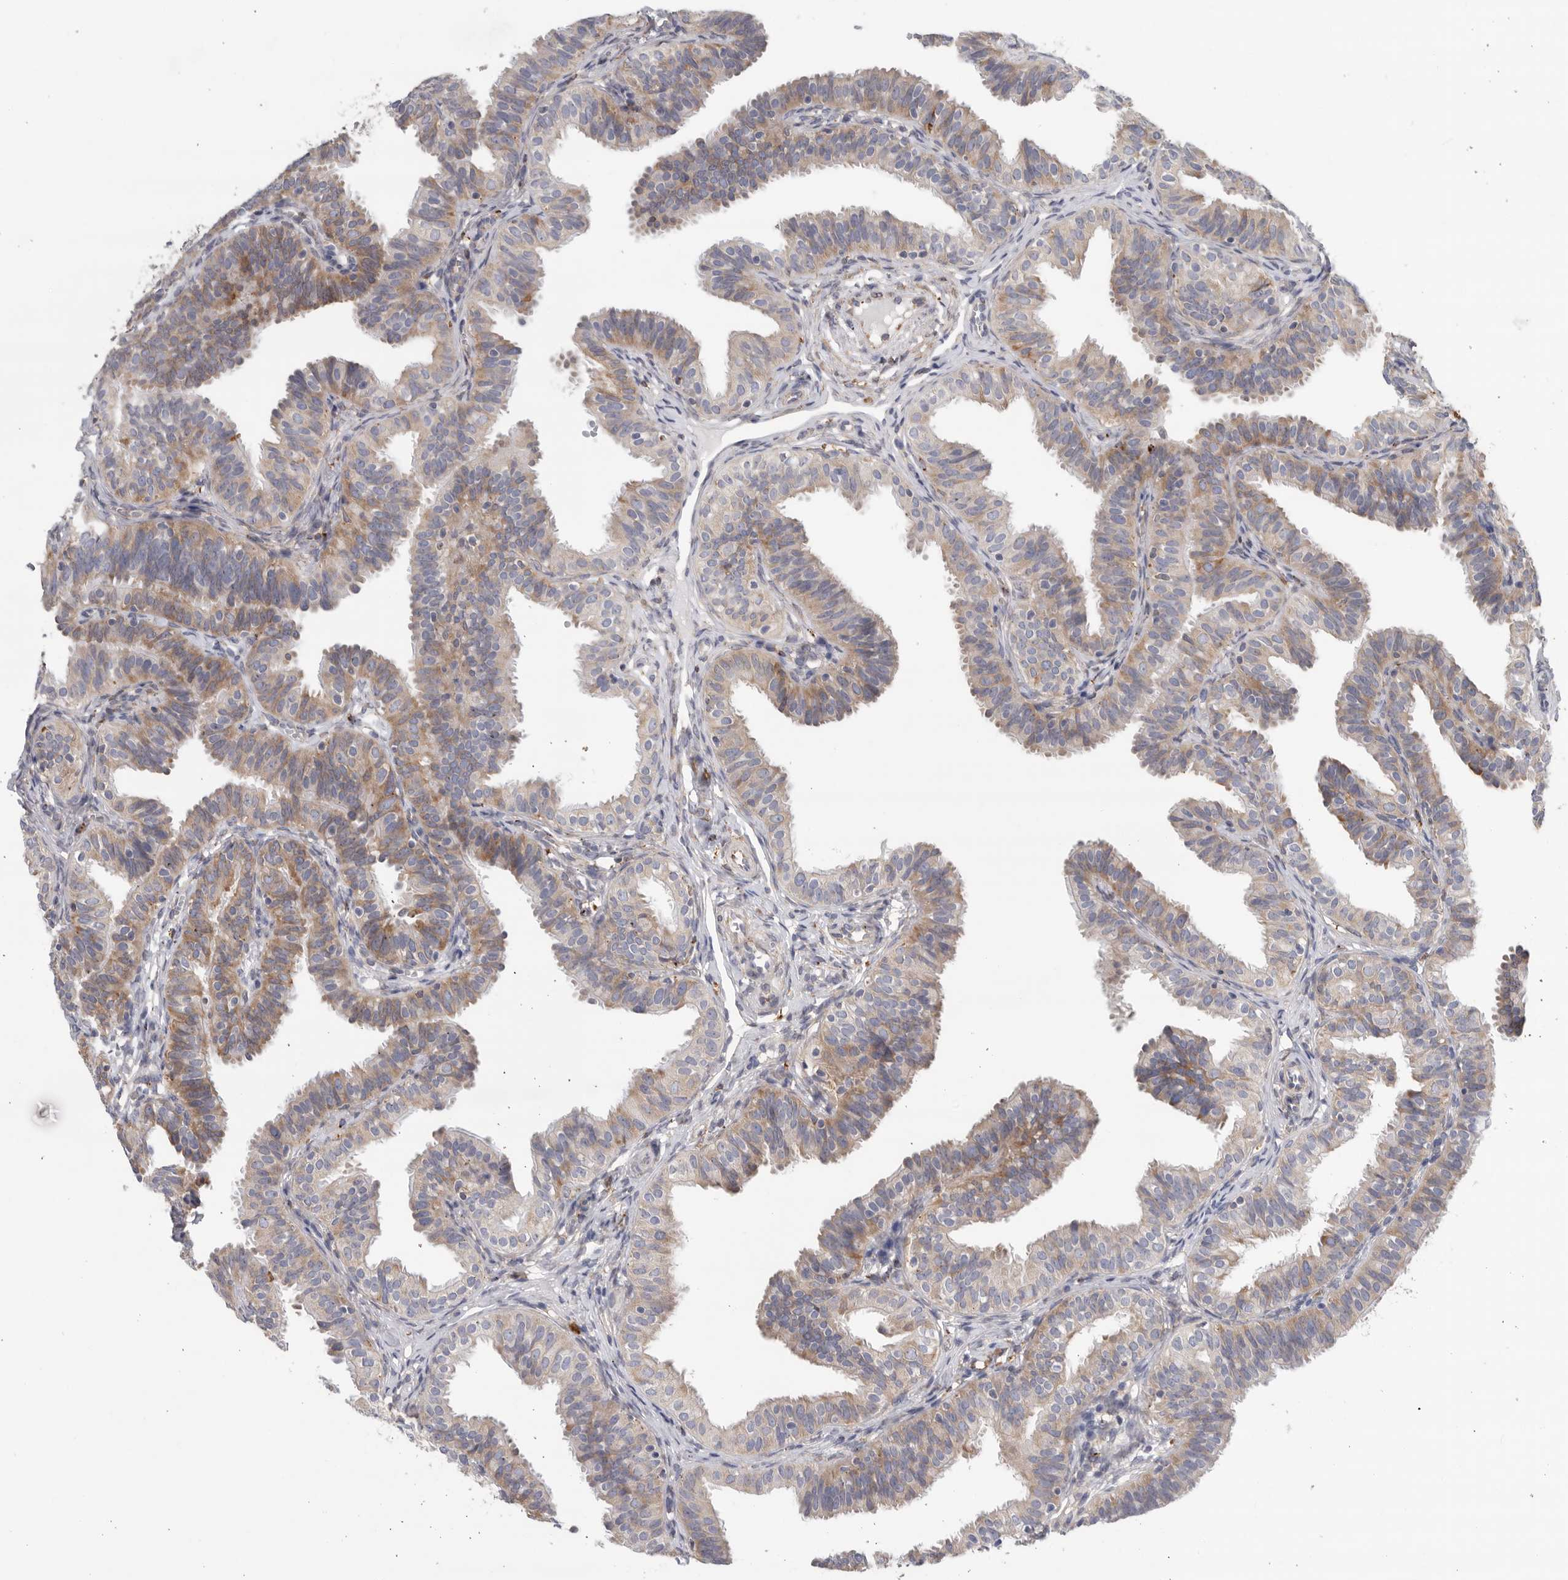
{"staining": {"intensity": "weak", "quantity": "25%-75%", "location": "cytoplasmic/membranous,nuclear"}, "tissue": "fallopian tube", "cell_type": "Glandular cells", "image_type": "normal", "snomed": [{"axis": "morphology", "description": "Normal tissue, NOS"}, {"axis": "topography", "description": "Fallopian tube"}], "caption": "Immunohistochemical staining of unremarkable fallopian tube reveals 25%-75% levels of weak cytoplasmic/membranous,nuclear protein expression in approximately 25%-75% of glandular cells.", "gene": "GANAB", "patient": {"sex": "female", "age": 35}}